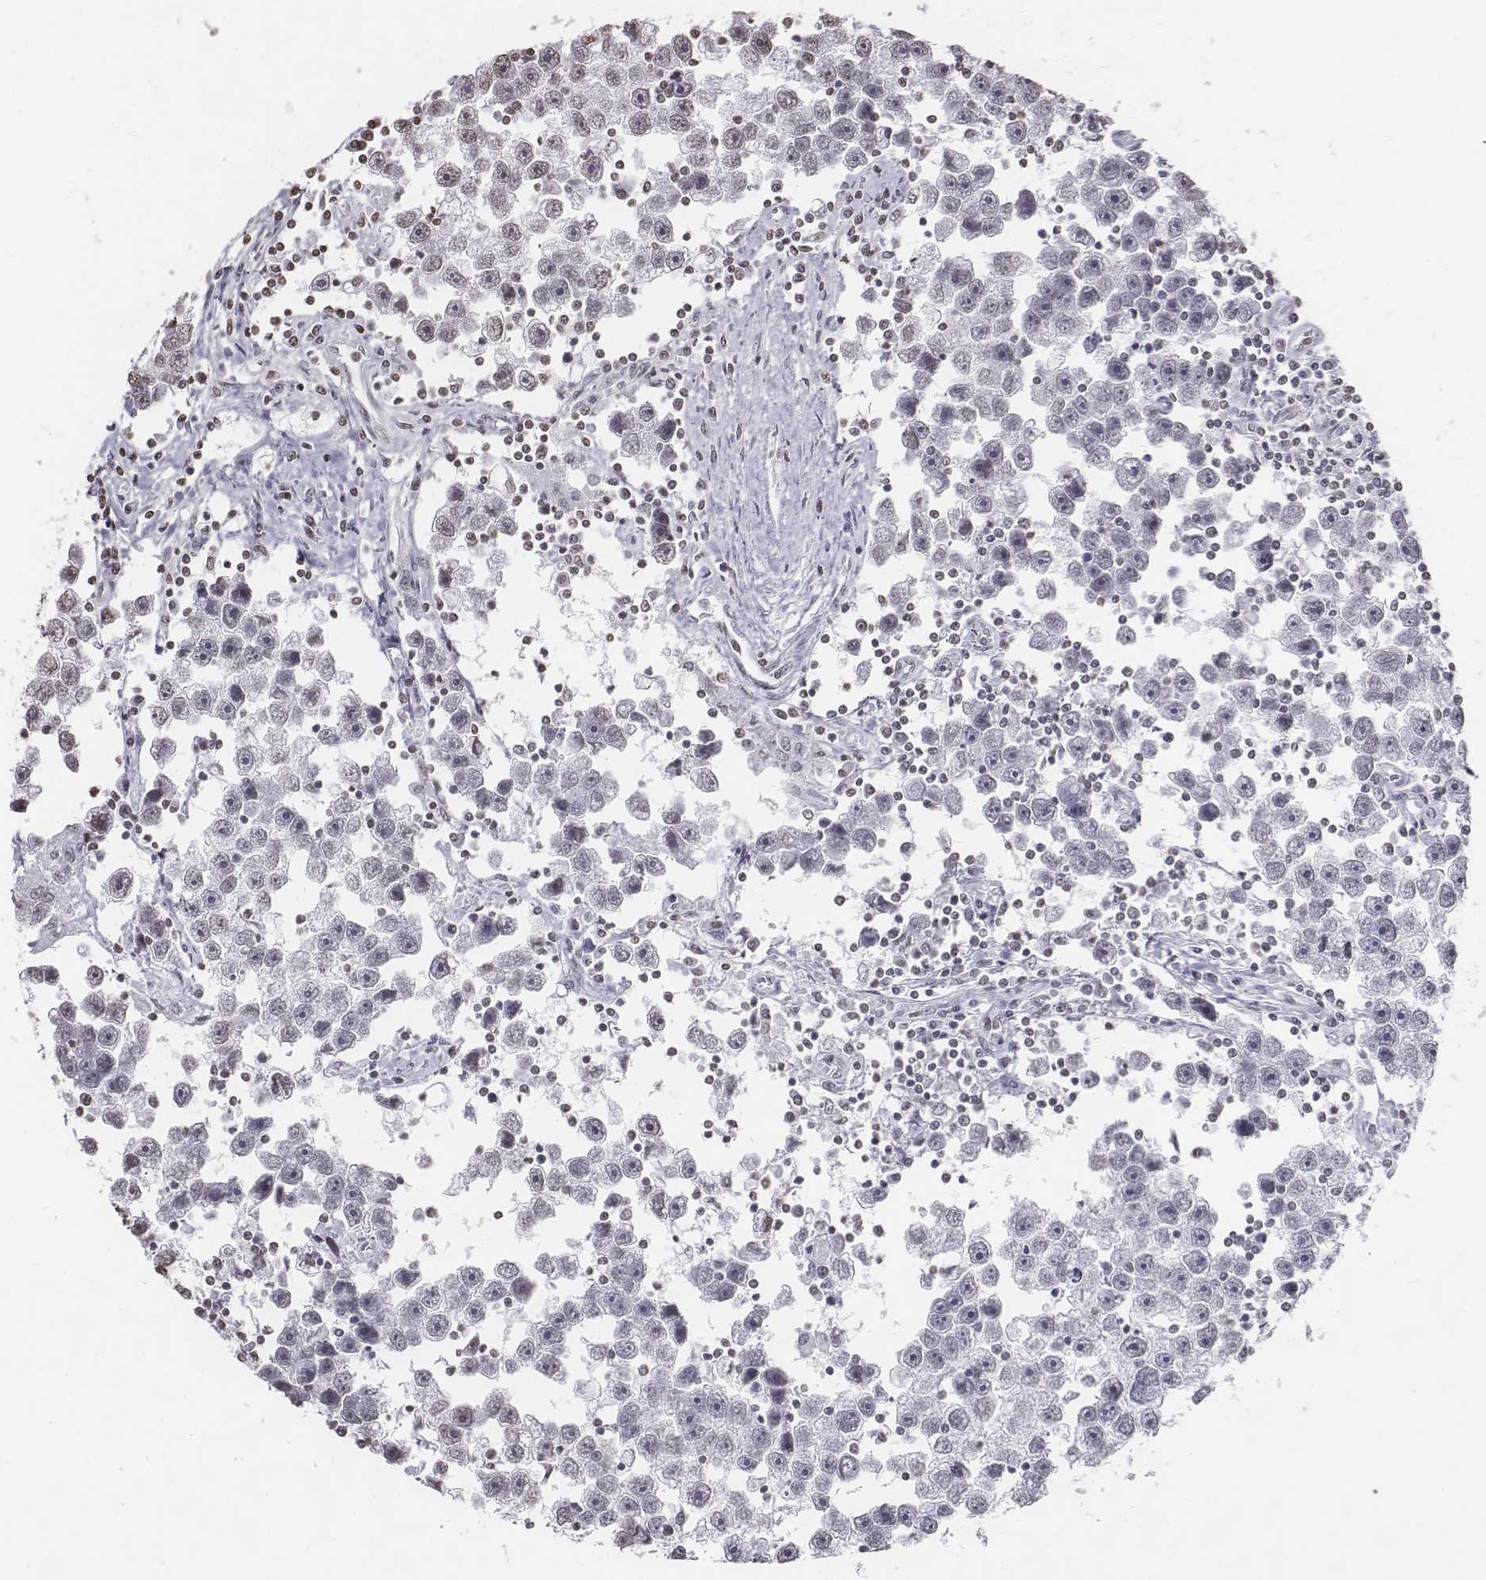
{"staining": {"intensity": "negative", "quantity": "none", "location": "none"}, "tissue": "testis cancer", "cell_type": "Tumor cells", "image_type": "cancer", "snomed": [{"axis": "morphology", "description": "Seminoma, NOS"}, {"axis": "topography", "description": "Testis"}], "caption": "Human testis cancer (seminoma) stained for a protein using IHC demonstrates no staining in tumor cells.", "gene": "BARHL1", "patient": {"sex": "male", "age": 30}}